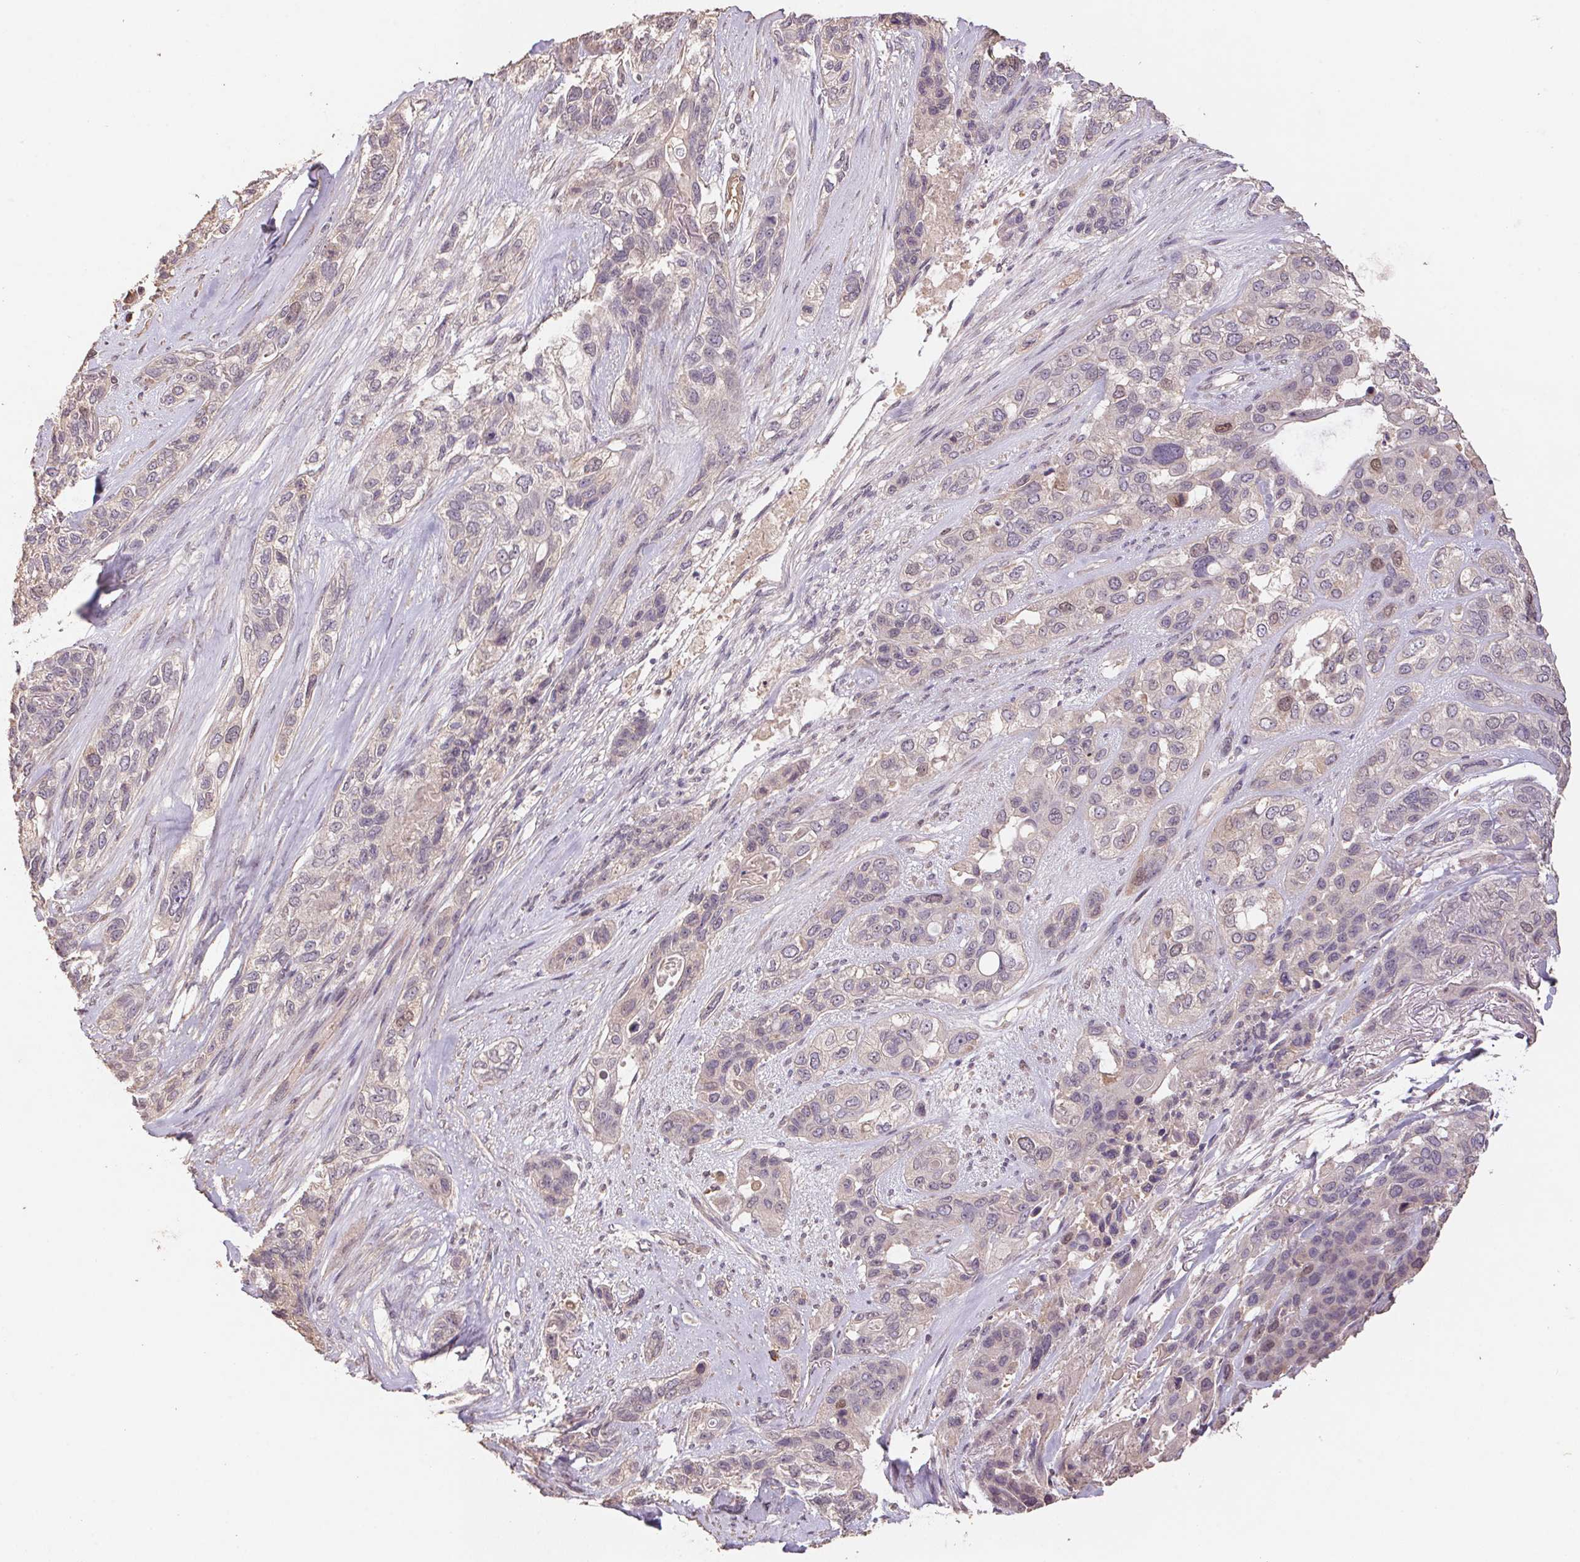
{"staining": {"intensity": "weak", "quantity": "<25%", "location": "nuclear"}, "tissue": "lung cancer", "cell_type": "Tumor cells", "image_type": "cancer", "snomed": [{"axis": "morphology", "description": "Squamous cell carcinoma, NOS"}, {"axis": "topography", "description": "Lung"}], "caption": "The IHC histopathology image has no significant expression in tumor cells of lung cancer tissue.", "gene": "CENPF", "patient": {"sex": "female", "age": 70}}